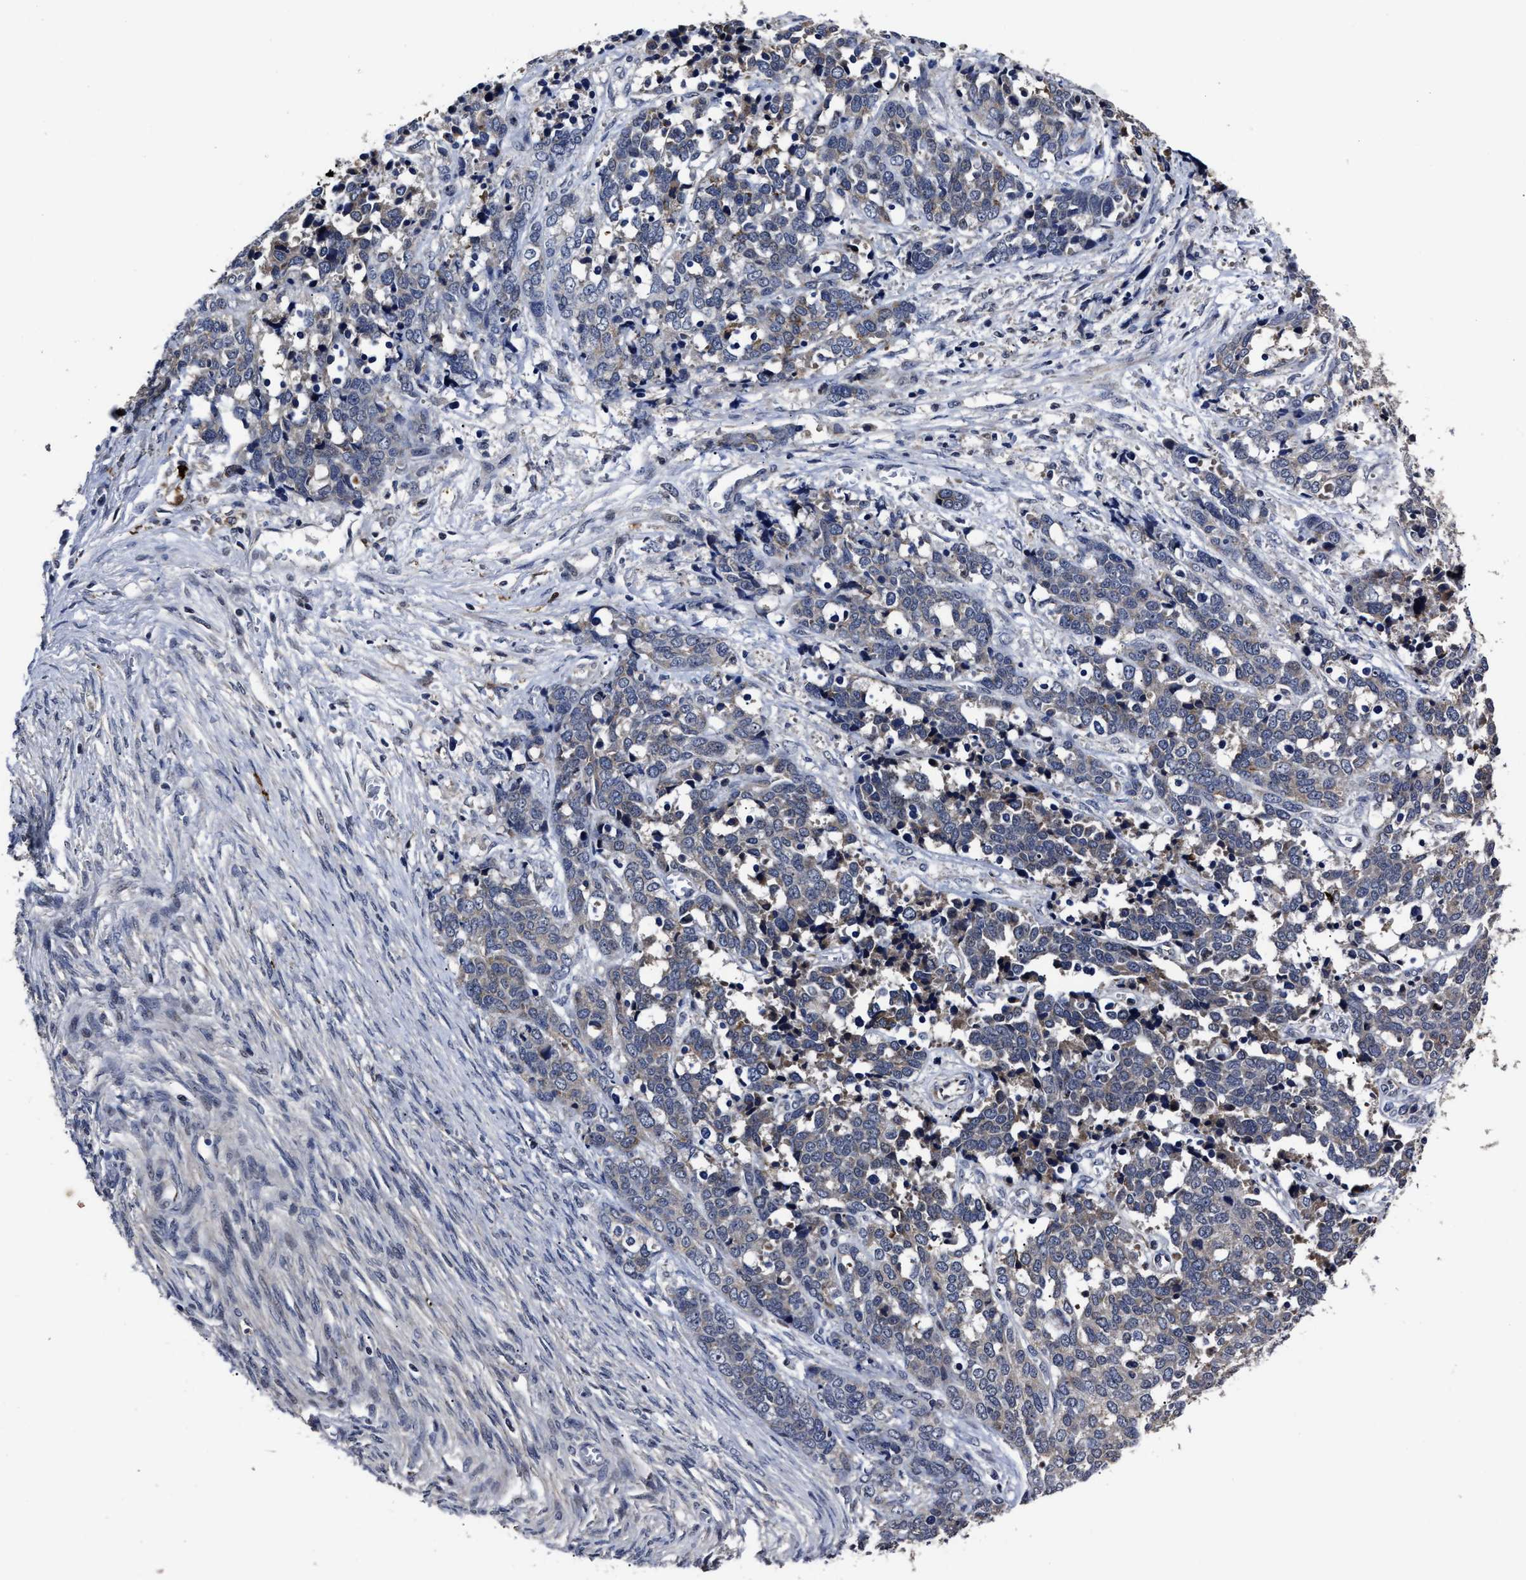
{"staining": {"intensity": "moderate", "quantity": "<25%", "location": "cytoplasmic/membranous"}, "tissue": "ovarian cancer", "cell_type": "Tumor cells", "image_type": "cancer", "snomed": [{"axis": "morphology", "description": "Cystadenocarcinoma, serous, NOS"}, {"axis": "topography", "description": "Ovary"}], "caption": "About <25% of tumor cells in human ovarian serous cystadenocarcinoma show moderate cytoplasmic/membranous protein positivity as visualized by brown immunohistochemical staining.", "gene": "RSBN1L", "patient": {"sex": "female", "age": 44}}